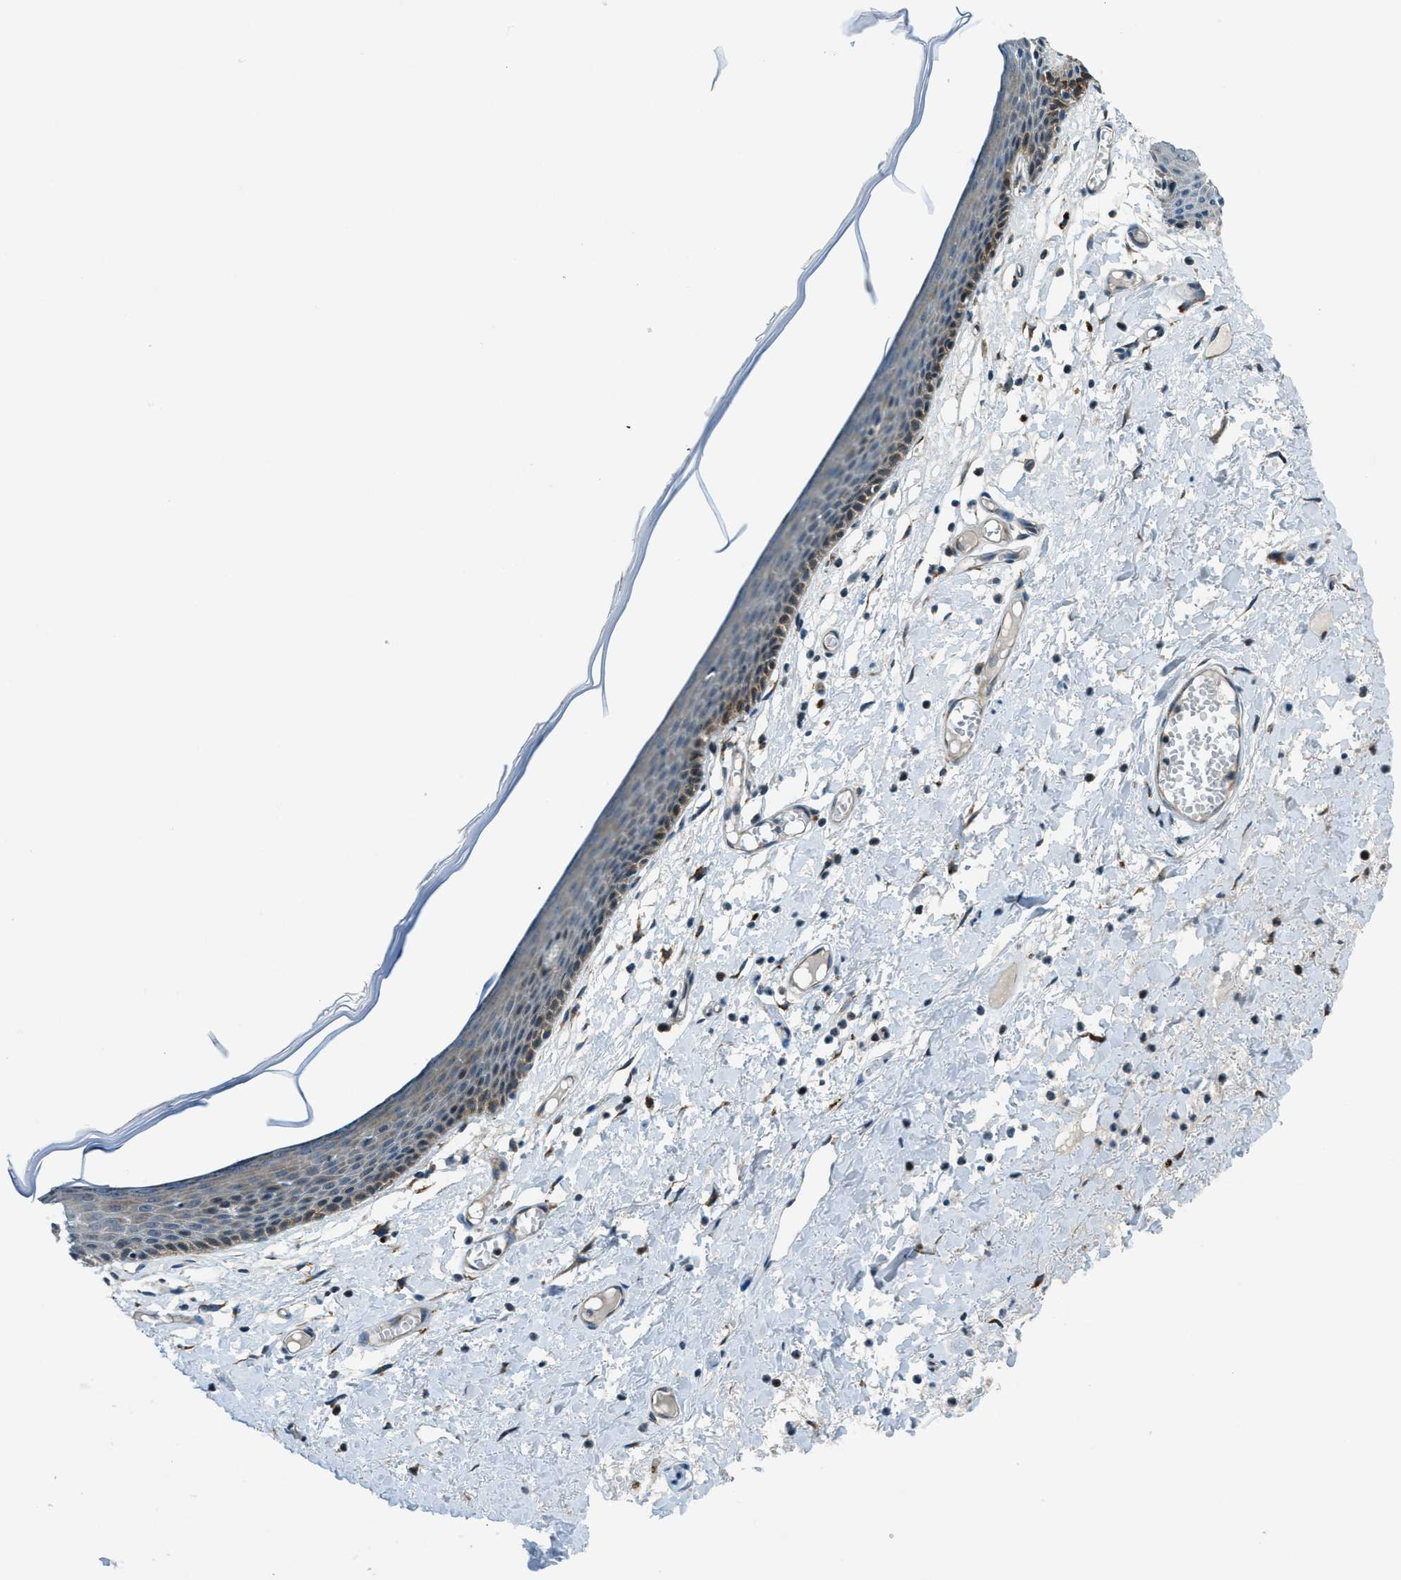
{"staining": {"intensity": "moderate", "quantity": "<25%", "location": "cytoplasmic/membranous"}, "tissue": "skin", "cell_type": "Epidermal cells", "image_type": "normal", "snomed": [{"axis": "morphology", "description": "Normal tissue, NOS"}, {"axis": "topography", "description": "Vulva"}], "caption": "Normal skin displays moderate cytoplasmic/membranous expression in approximately <25% of epidermal cells, visualized by immunohistochemistry.", "gene": "GINM1", "patient": {"sex": "female", "age": 54}}